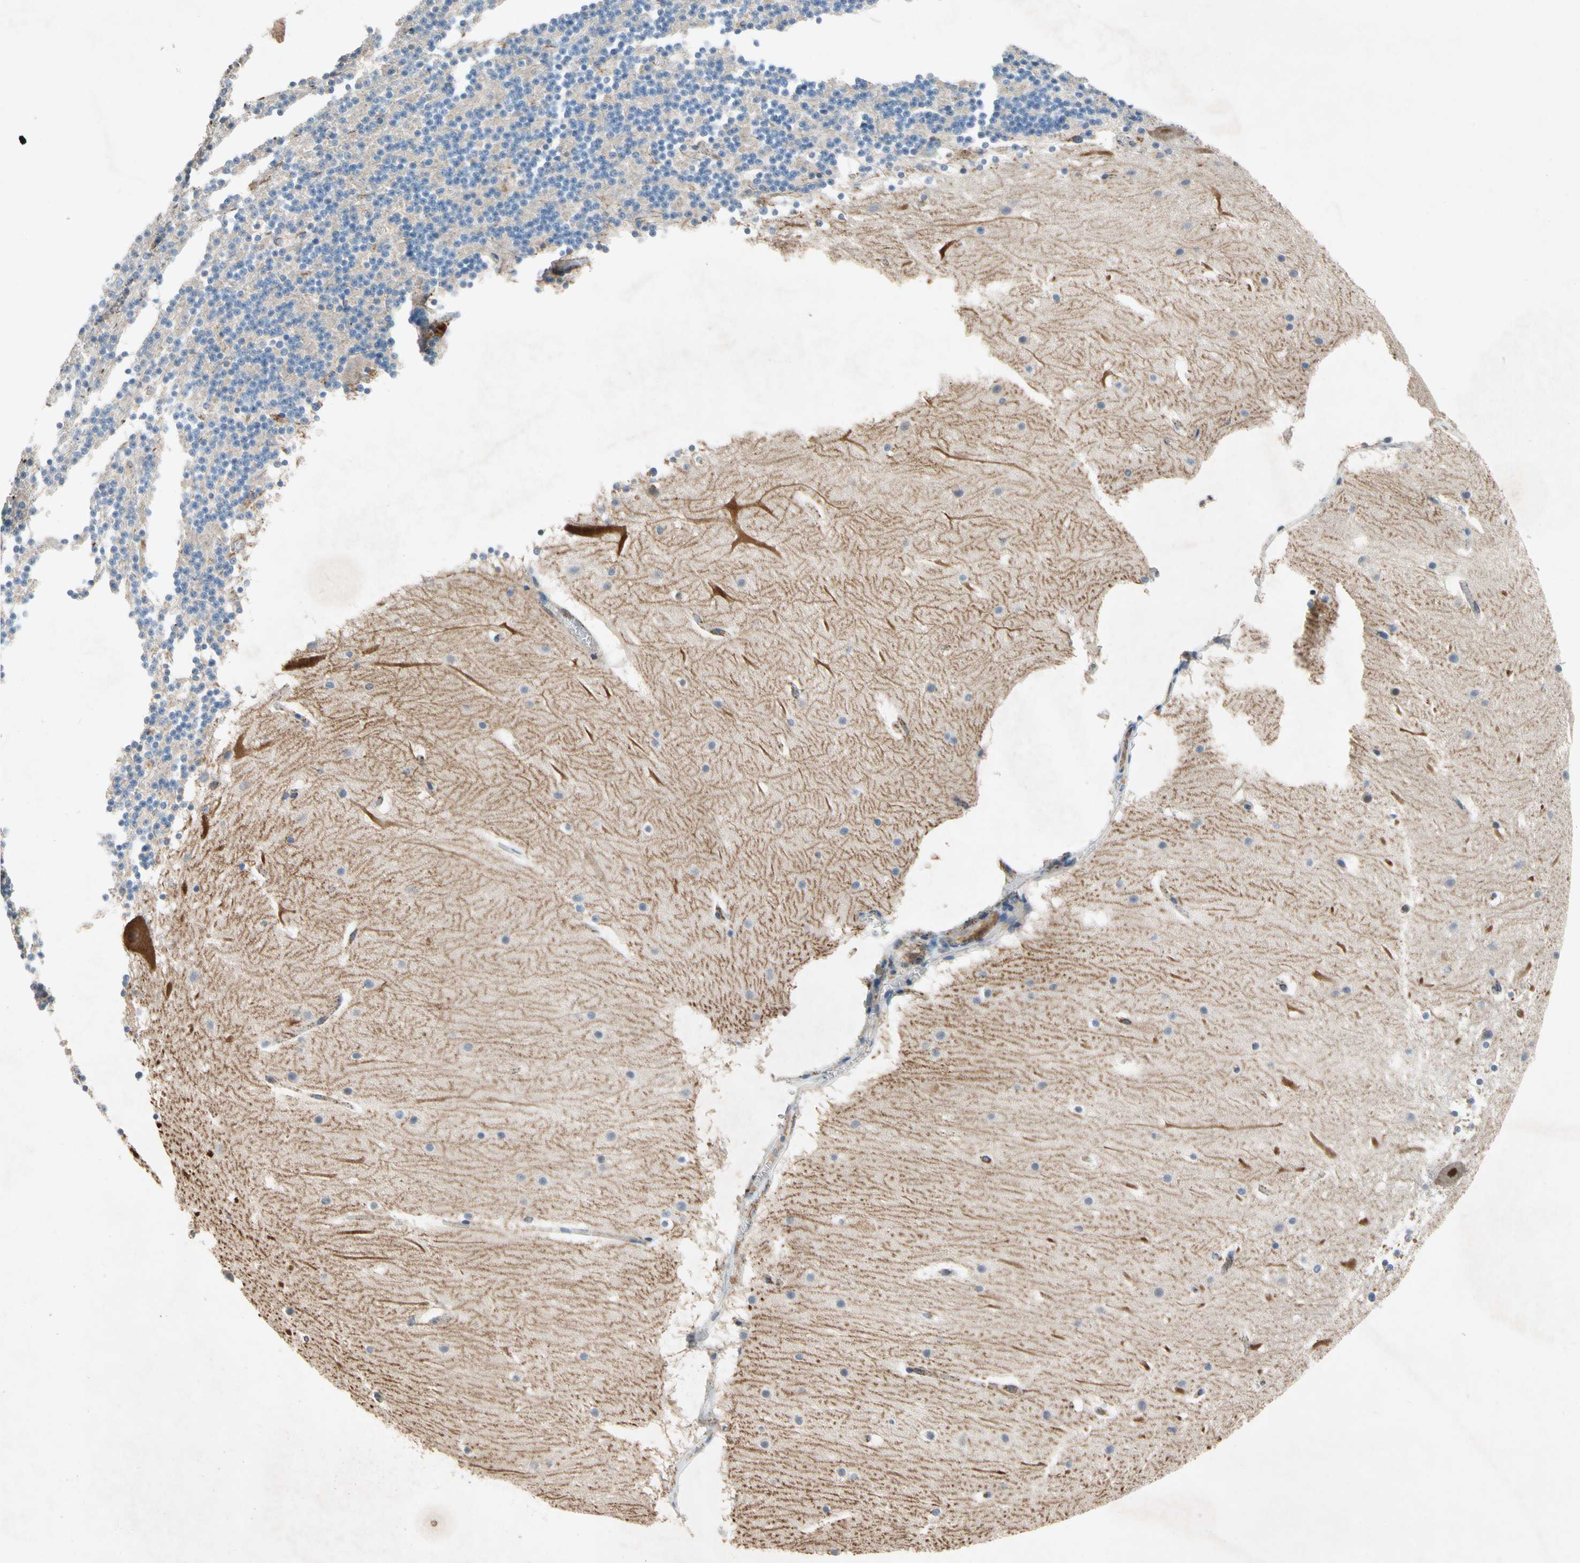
{"staining": {"intensity": "negative", "quantity": "none", "location": "none"}, "tissue": "cerebellum", "cell_type": "Cells in granular layer", "image_type": "normal", "snomed": [{"axis": "morphology", "description": "Normal tissue, NOS"}, {"axis": "topography", "description": "Cerebellum"}], "caption": "Cells in granular layer show no significant protein staining in normal cerebellum. The staining was performed using DAB (3,3'-diaminobenzidine) to visualize the protein expression in brown, while the nuclei were stained in blue with hematoxylin (Magnification: 20x).", "gene": "NDFIP2", "patient": {"sex": "male", "age": 45}}